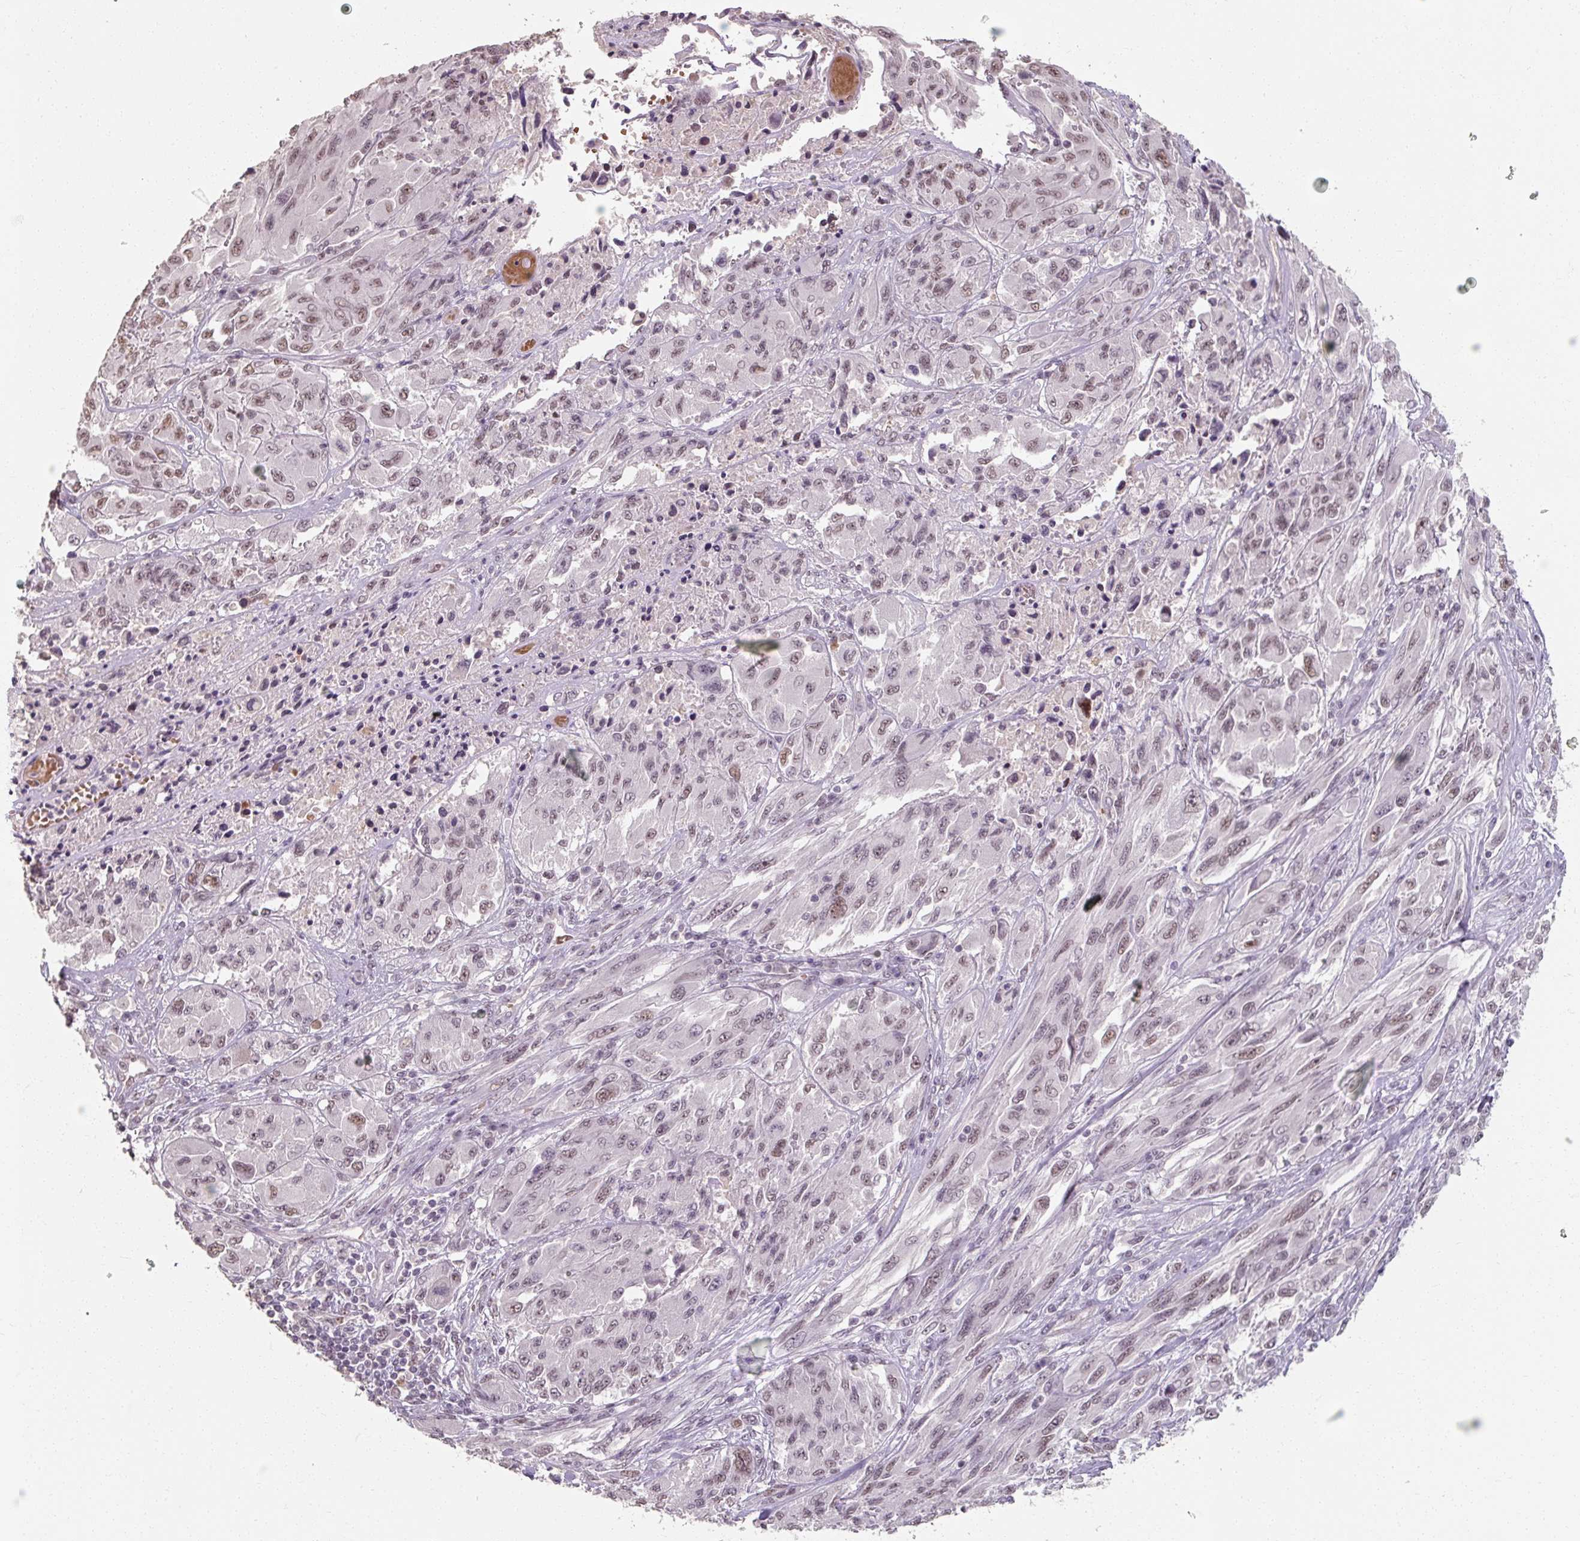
{"staining": {"intensity": "weak", "quantity": ">75%", "location": "nuclear"}, "tissue": "melanoma", "cell_type": "Tumor cells", "image_type": "cancer", "snomed": [{"axis": "morphology", "description": "Malignant melanoma, NOS"}, {"axis": "topography", "description": "Skin"}], "caption": "Immunohistochemical staining of malignant melanoma exhibits weak nuclear protein positivity in about >75% of tumor cells. (Stains: DAB (3,3'-diaminobenzidine) in brown, nuclei in blue, Microscopy: brightfield microscopy at high magnification).", "gene": "ZFTRAF1", "patient": {"sex": "female", "age": 91}}